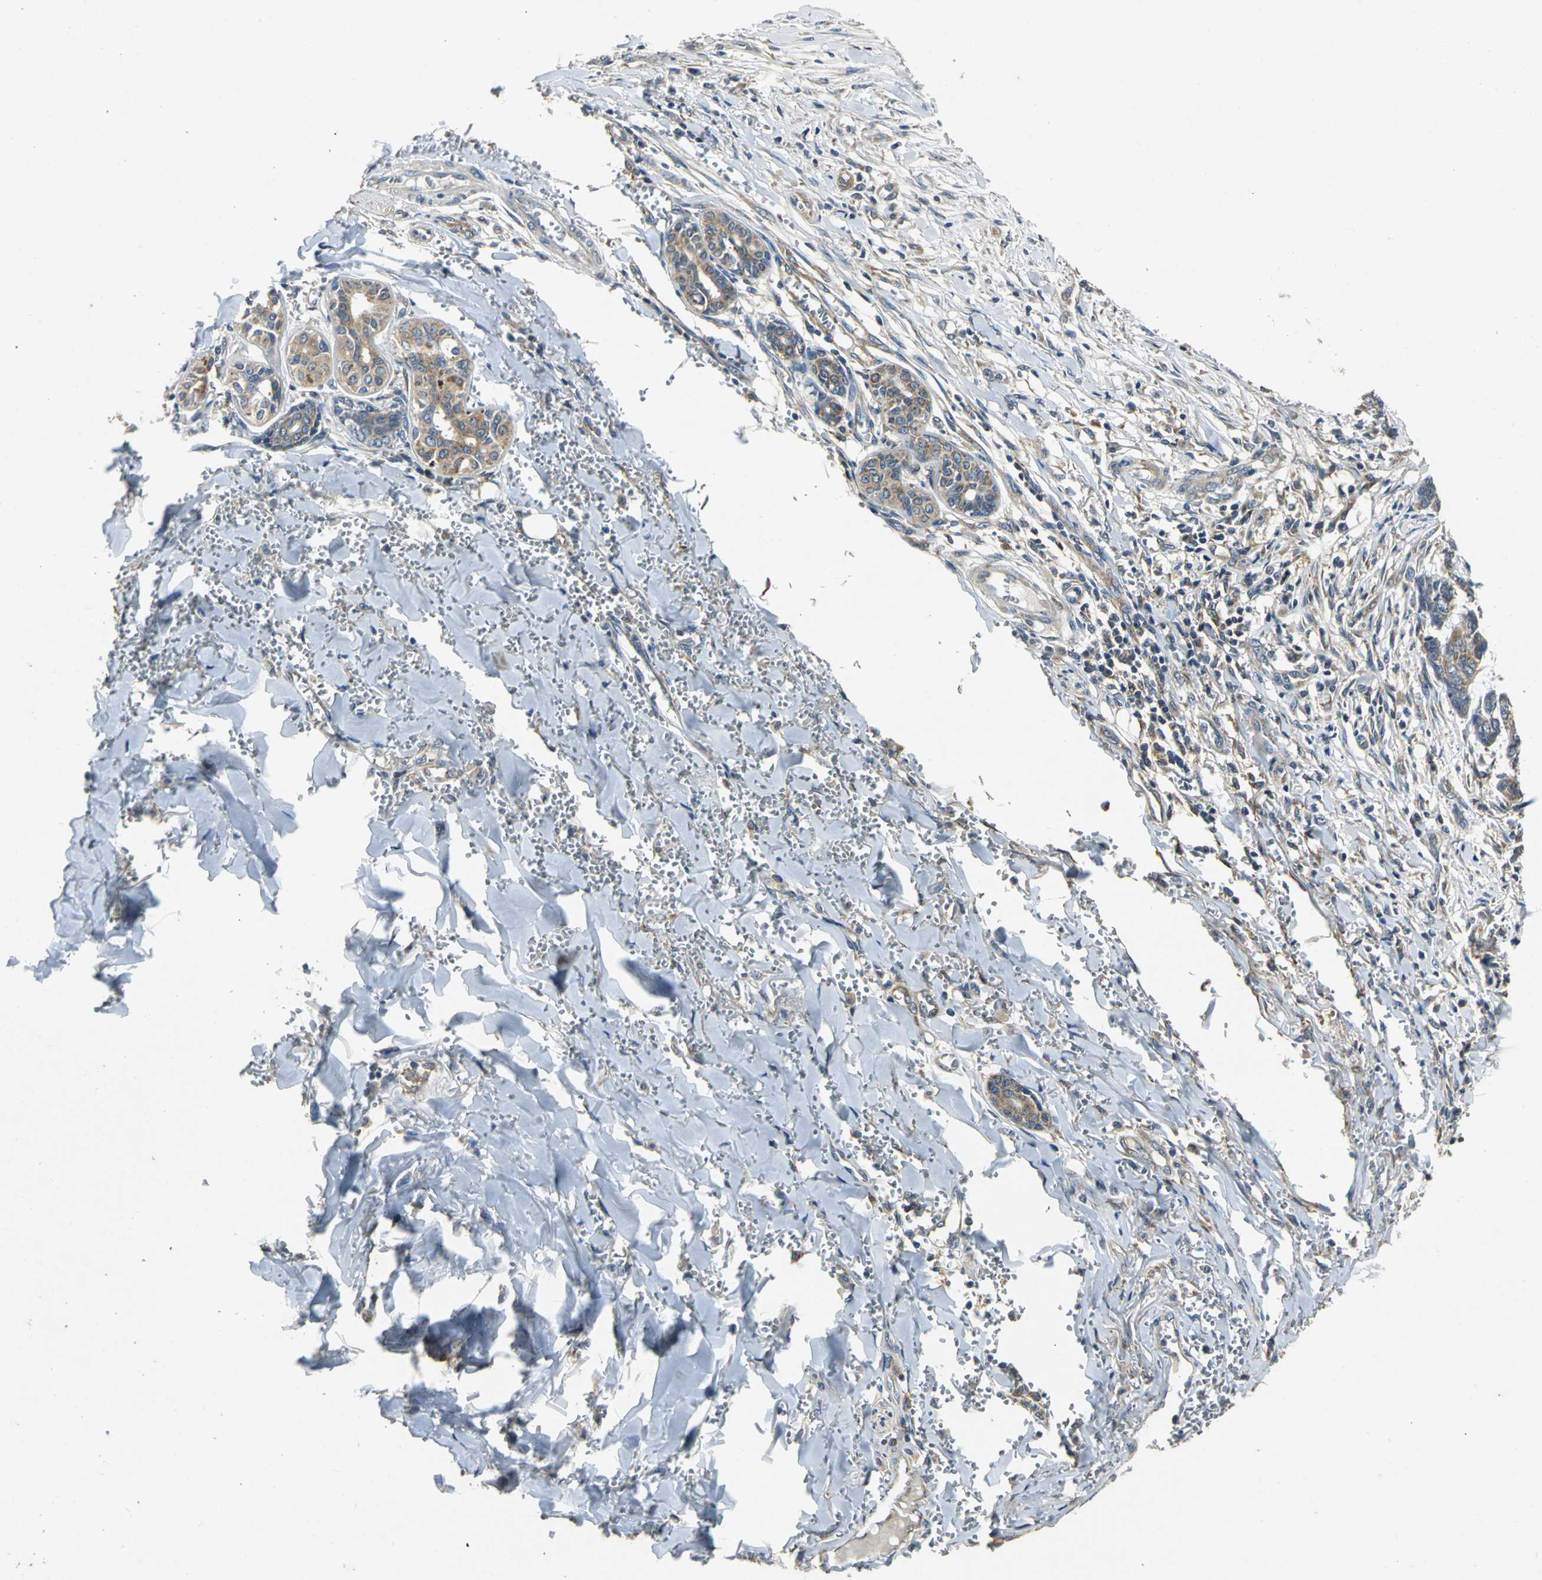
{"staining": {"intensity": "moderate", "quantity": ">75%", "location": "cytoplasmic/membranous"}, "tissue": "skin cancer", "cell_type": "Tumor cells", "image_type": "cancer", "snomed": [{"axis": "morphology", "description": "Basal cell carcinoma"}, {"axis": "topography", "description": "Skin"}], "caption": "Immunohistochemical staining of skin cancer shows medium levels of moderate cytoplasmic/membranous protein positivity in about >75% of tumor cells. (DAB (3,3'-diaminobenzidine) IHC, brown staining for protein, blue staining for nuclei).", "gene": "IRF3", "patient": {"sex": "female", "age": 64}}